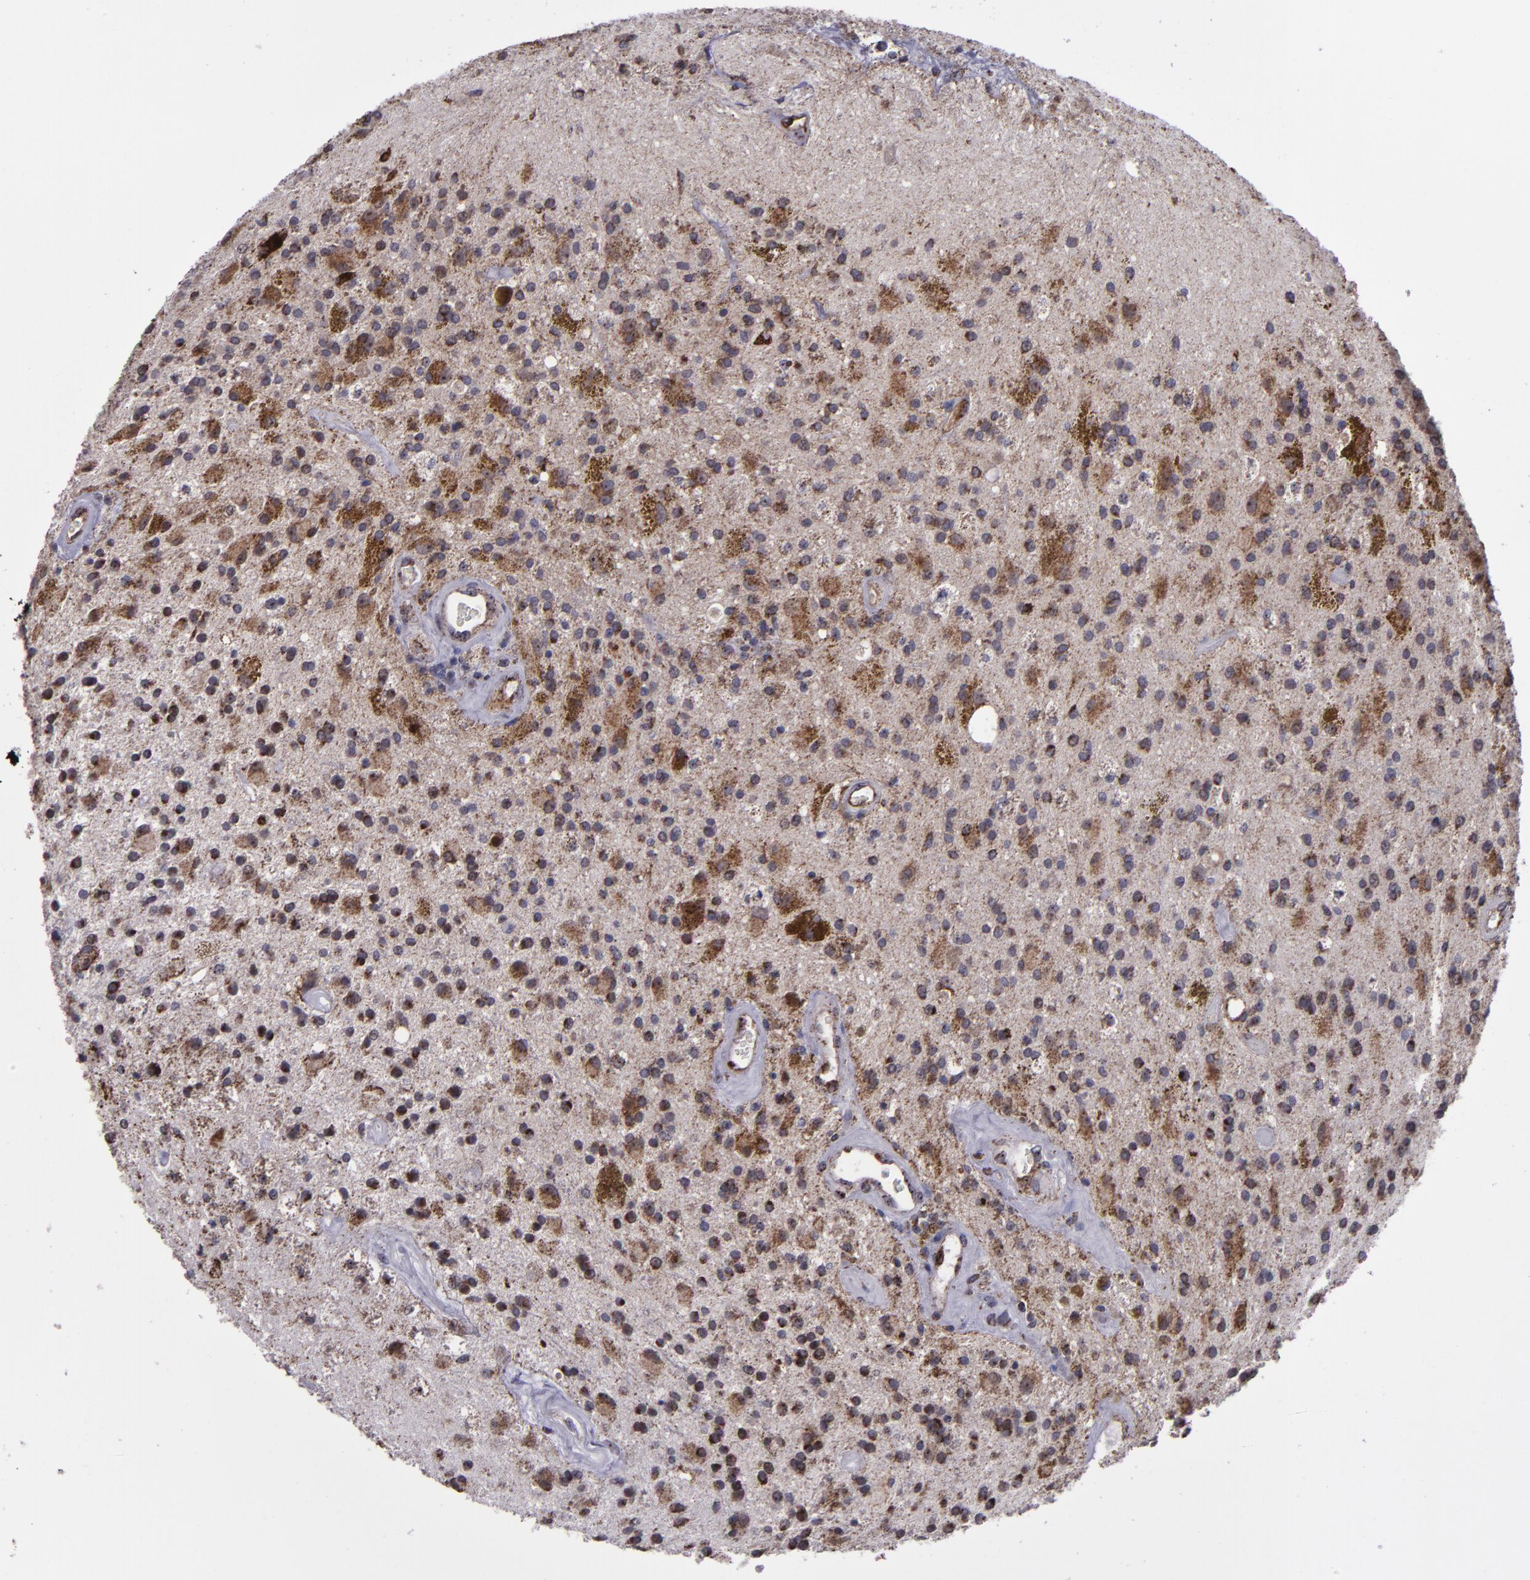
{"staining": {"intensity": "moderate", "quantity": "25%-75%", "location": "cytoplasmic/membranous"}, "tissue": "glioma", "cell_type": "Tumor cells", "image_type": "cancer", "snomed": [{"axis": "morphology", "description": "Glioma, malignant, Low grade"}, {"axis": "topography", "description": "Brain"}], "caption": "Immunohistochemical staining of glioma demonstrates medium levels of moderate cytoplasmic/membranous positivity in approximately 25%-75% of tumor cells. The staining was performed using DAB (3,3'-diaminobenzidine), with brown indicating positive protein expression. Nuclei are stained blue with hematoxylin.", "gene": "LONP1", "patient": {"sex": "male", "age": 58}}